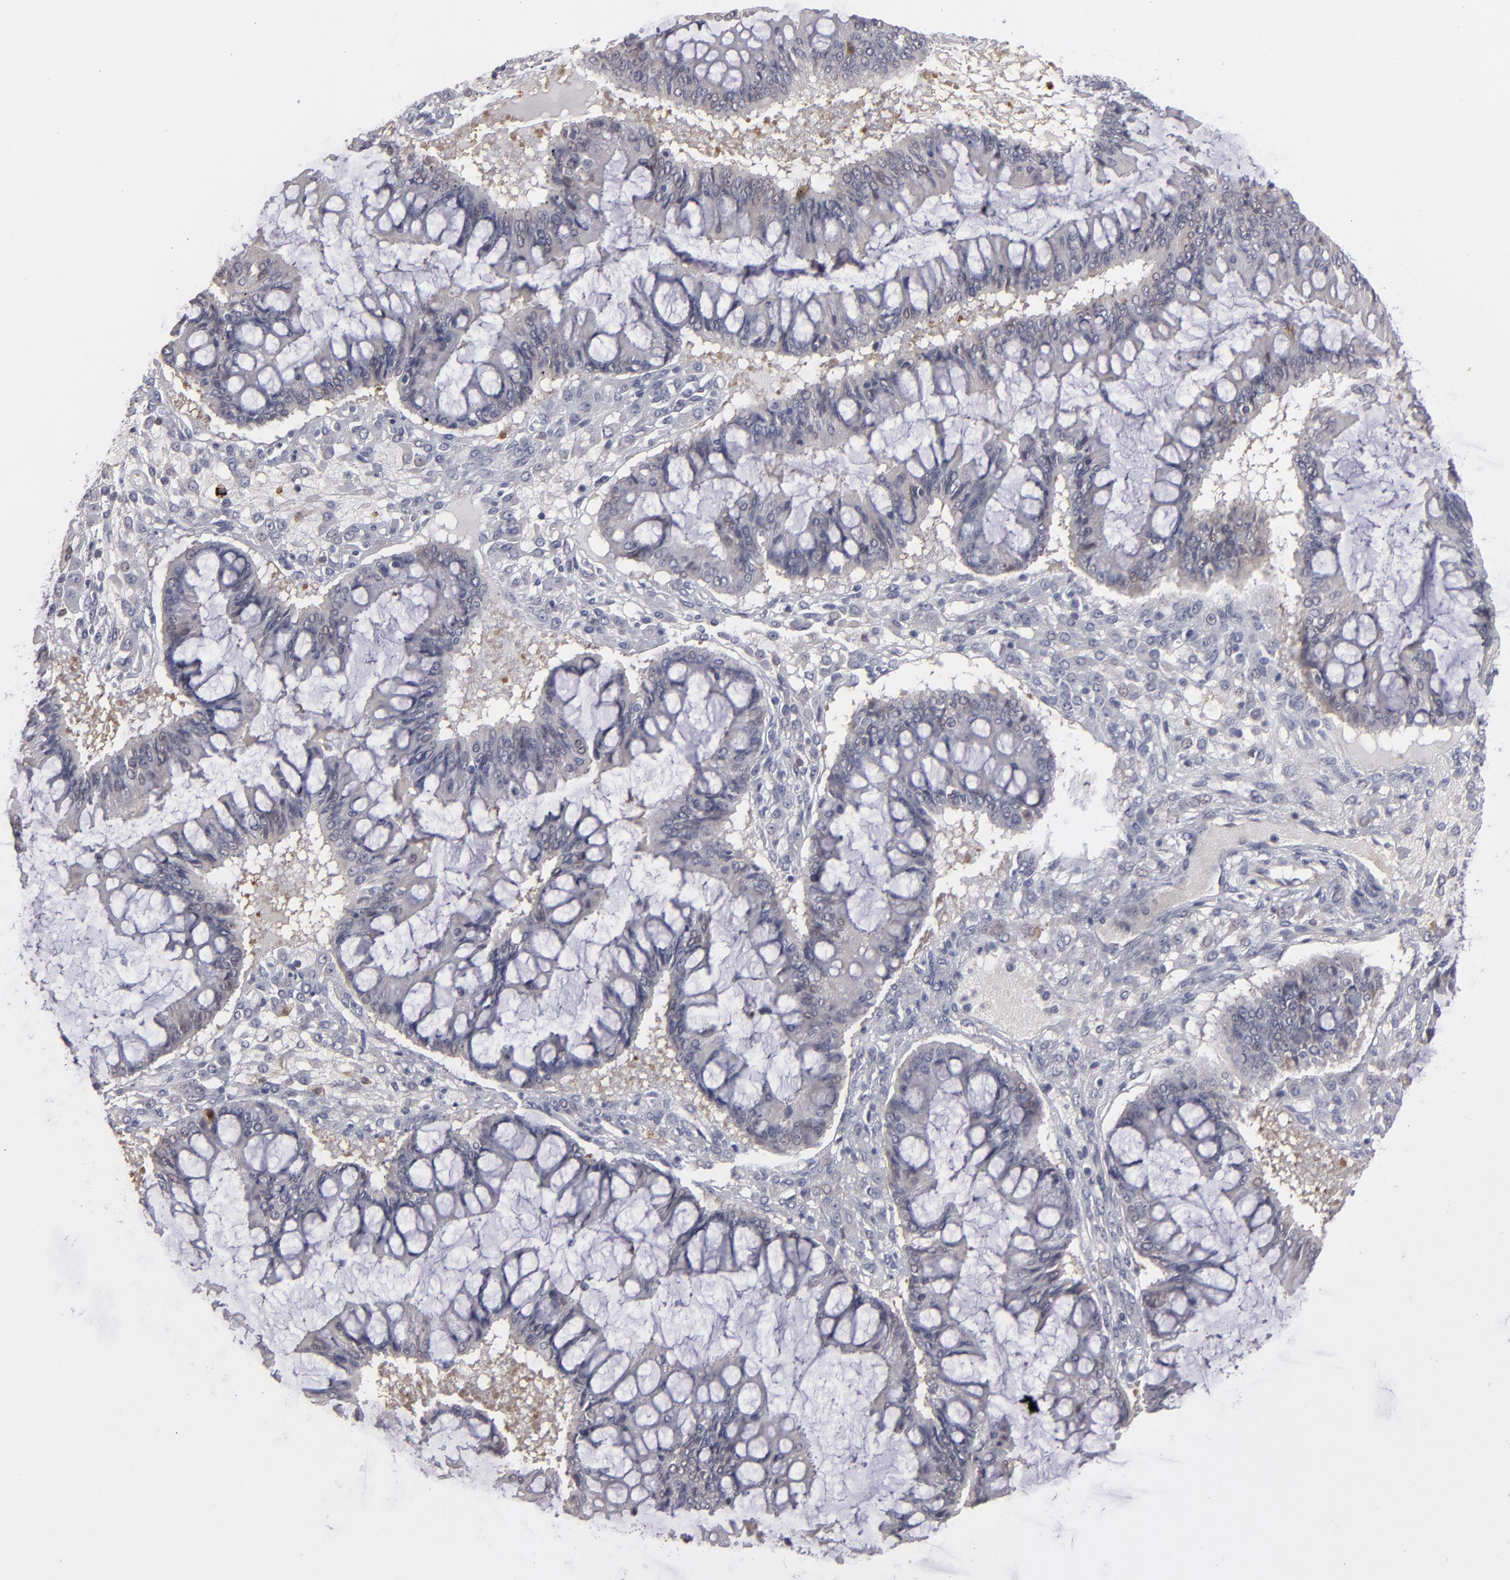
{"staining": {"intensity": "negative", "quantity": "none", "location": "none"}, "tissue": "ovarian cancer", "cell_type": "Tumor cells", "image_type": "cancer", "snomed": [{"axis": "morphology", "description": "Cystadenocarcinoma, mucinous, NOS"}, {"axis": "topography", "description": "Ovary"}], "caption": "A photomicrograph of mucinous cystadenocarcinoma (ovarian) stained for a protein reveals no brown staining in tumor cells.", "gene": "SEMA3G", "patient": {"sex": "female", "age": 73}}